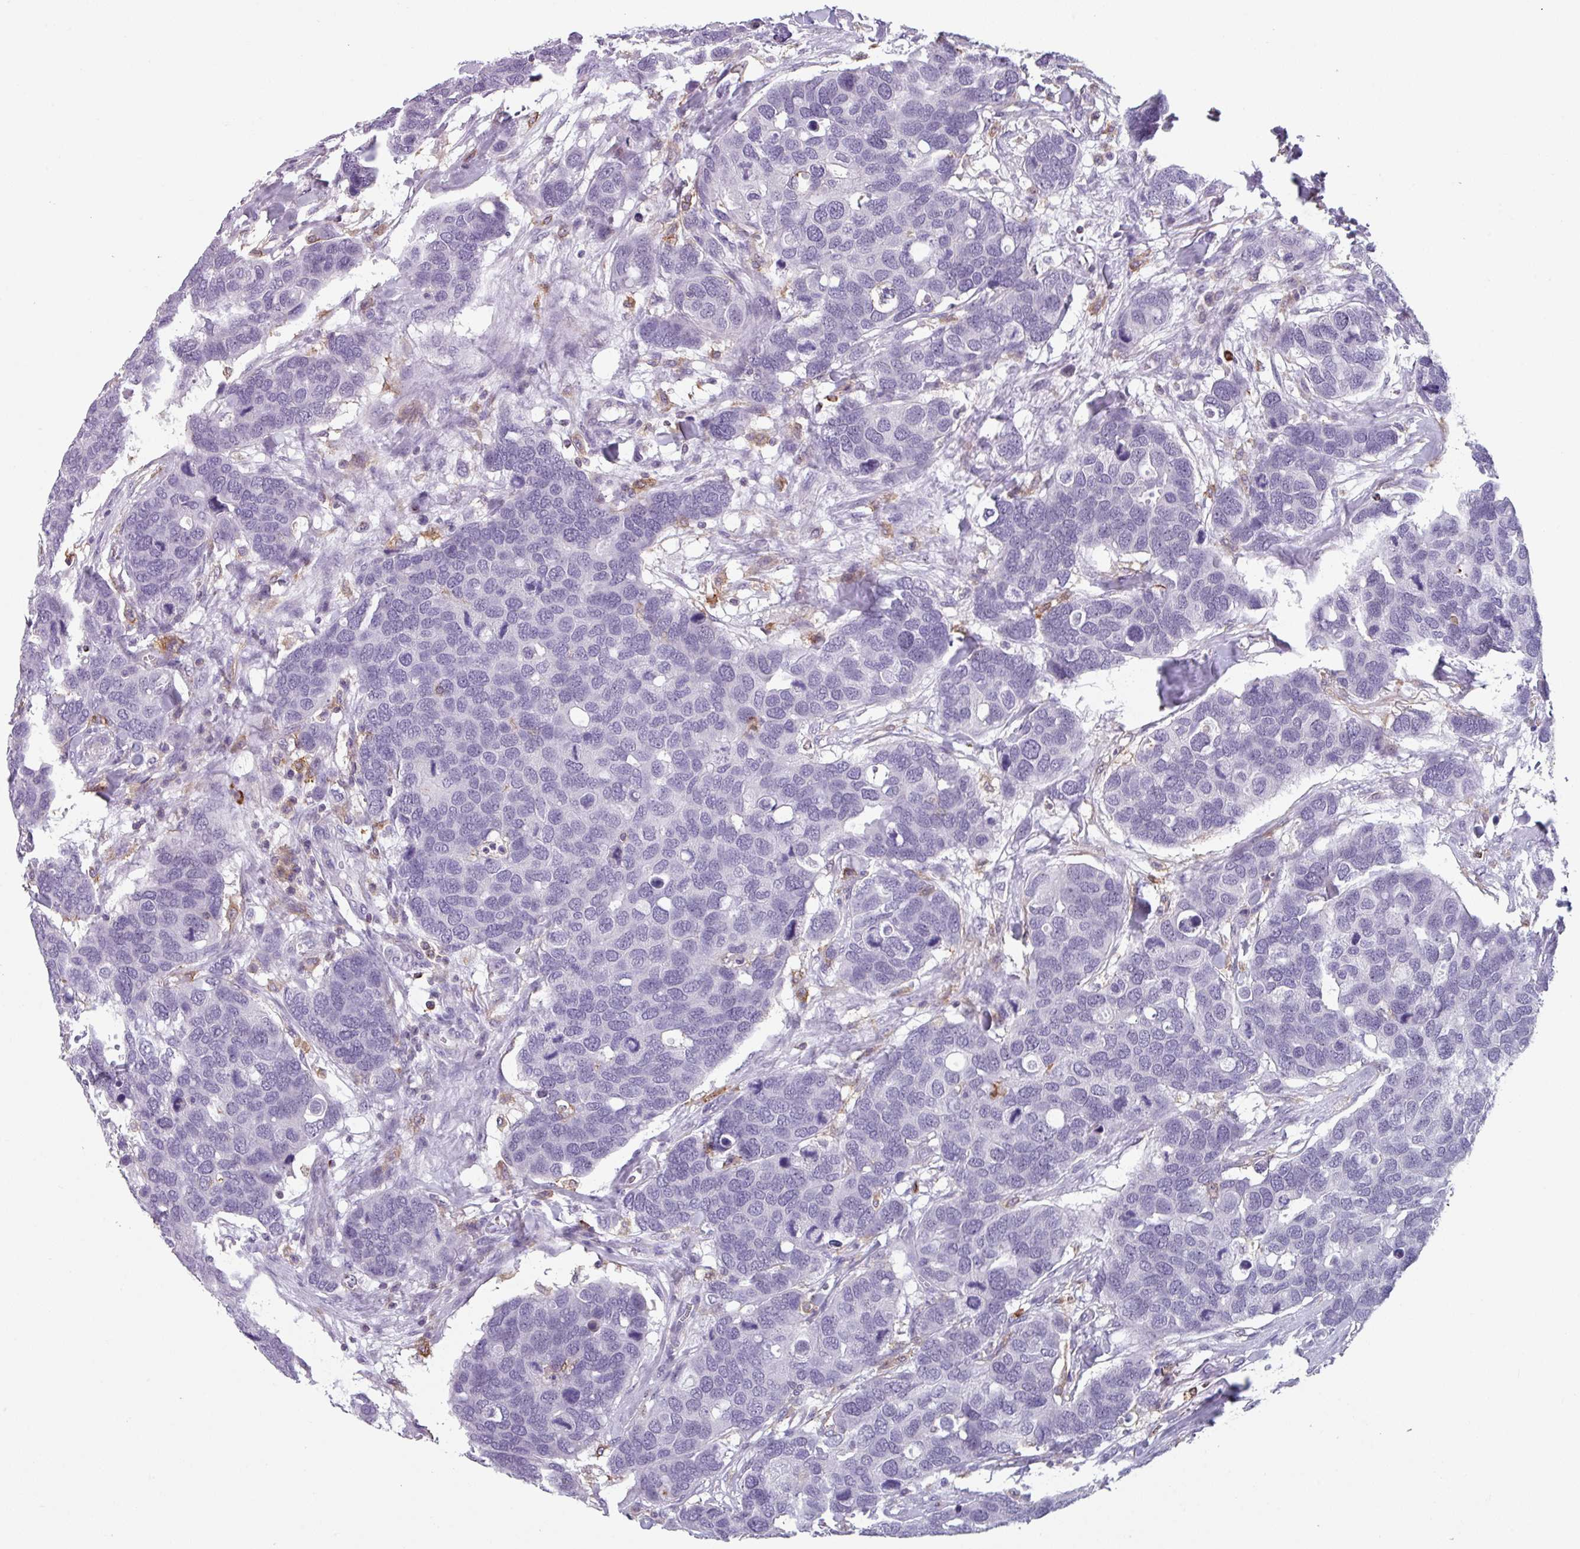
{"staining": {"intensity": "negative", "quantity": "none", "location": "none"}, "tissue": "breast cancer", "cell_type": "Tumor cells", "image_type": "cancer", "snomed": [{"axis": "morphology", "description": "Duct carcinoma"}, {"axis": "topography", "description": "Breast"}], "caption": "High power microscopy micrograph of an immunohistochemistry image of breast cancer (intraductal carcinoma), revealing no significant positivity in tumor cells.", "gene": "EXOSC5", "patient": {"sex": "female", "age": 83}}